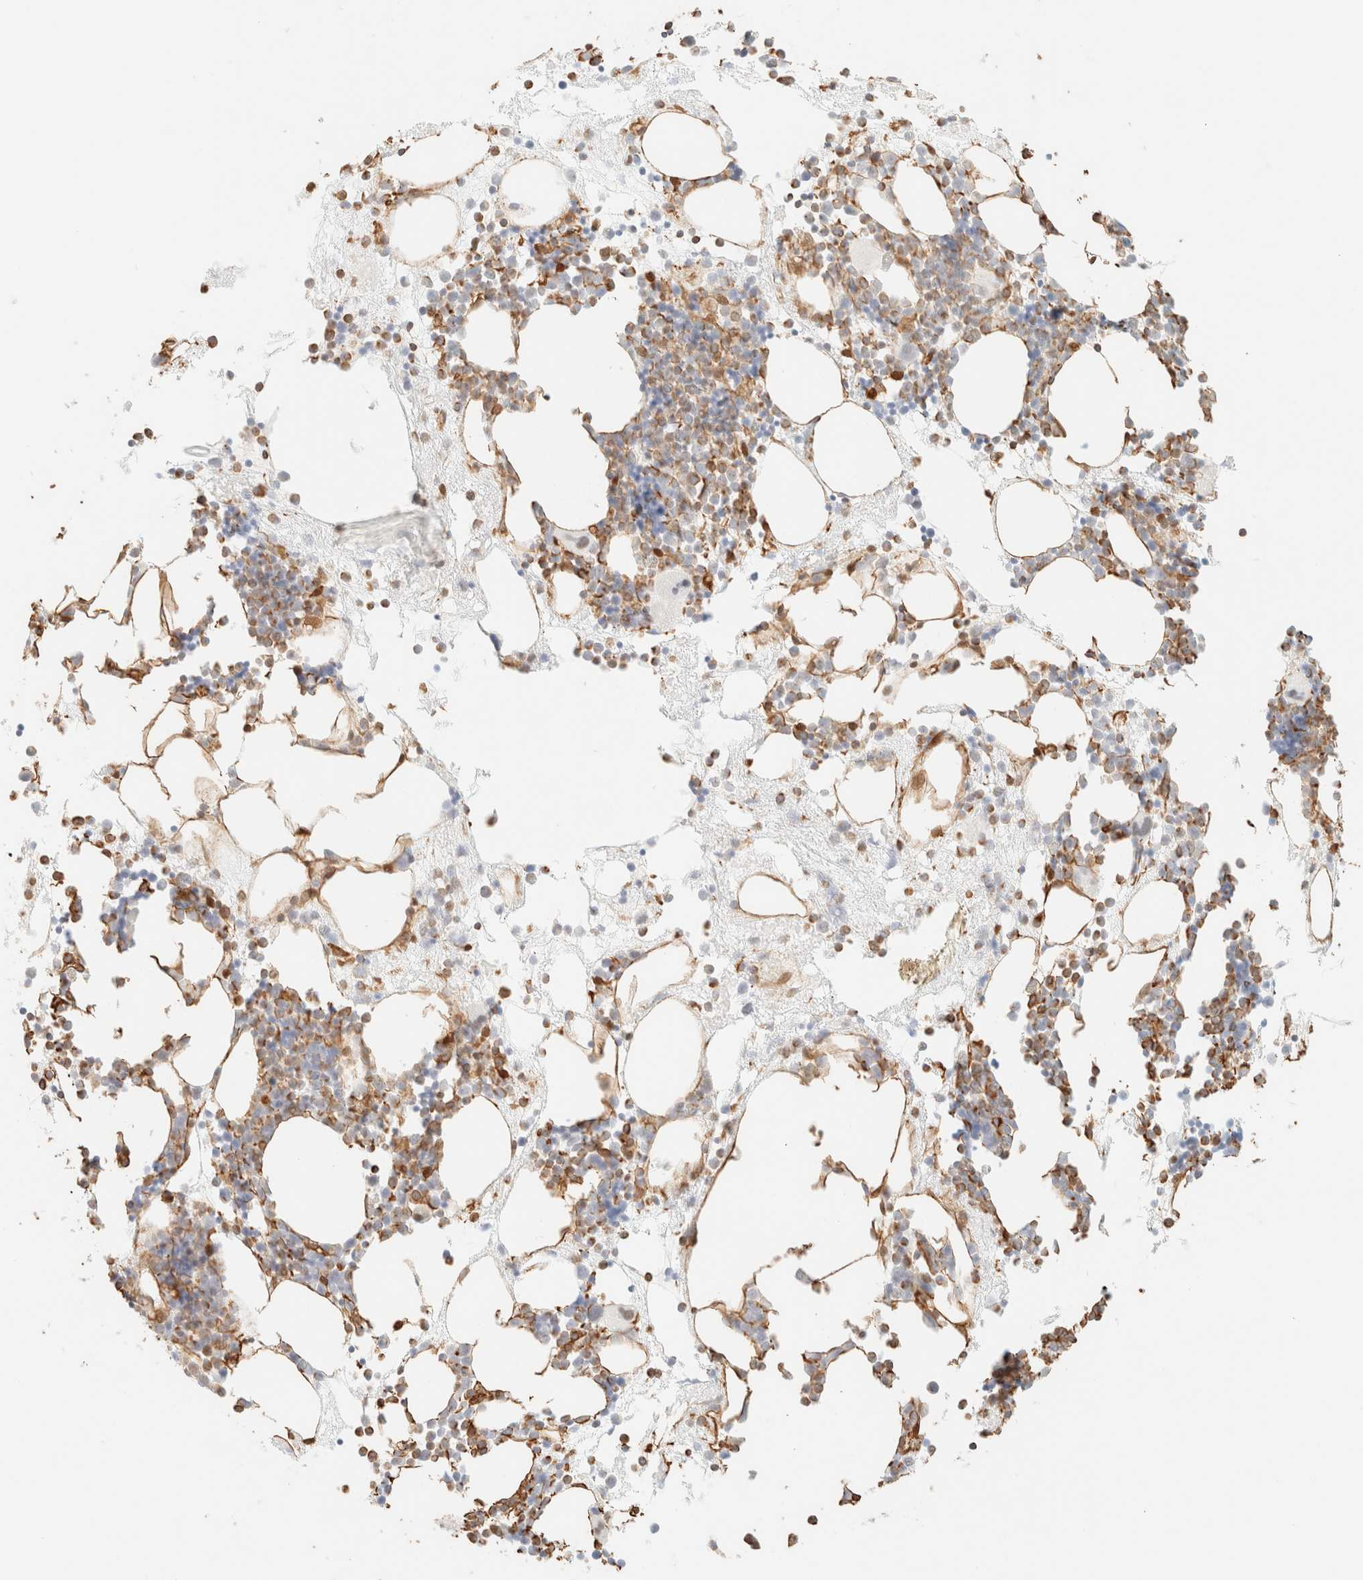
{"staining": {"intensity": "weak", "quantity": "25%-75%", "location": "cytoplasmic/membranous,nuclear"}, "tissue": "bone marrow", "cell_type": "Hematopoietic cells", "image_type": "normal", "snomed": [{"axis": "morphology", "description": "Normal tissue, NOS"}, {"axis": "morphology", "description": "Inflammation, NOS"}, {"axis": "topography", "description": "Bone marrow"}], "caption": "Immunohistochemistry (IHC) micrograph of unremarkable bone marrow stained for a protein (brown), which exhibits low levels of weak cytoplasmic/membranous,nuclear expression in approximately 25%-75% of hematopoietic cells.", "gene": "ZSCAN18", "patient": {"sex": "female", "age": 81}}